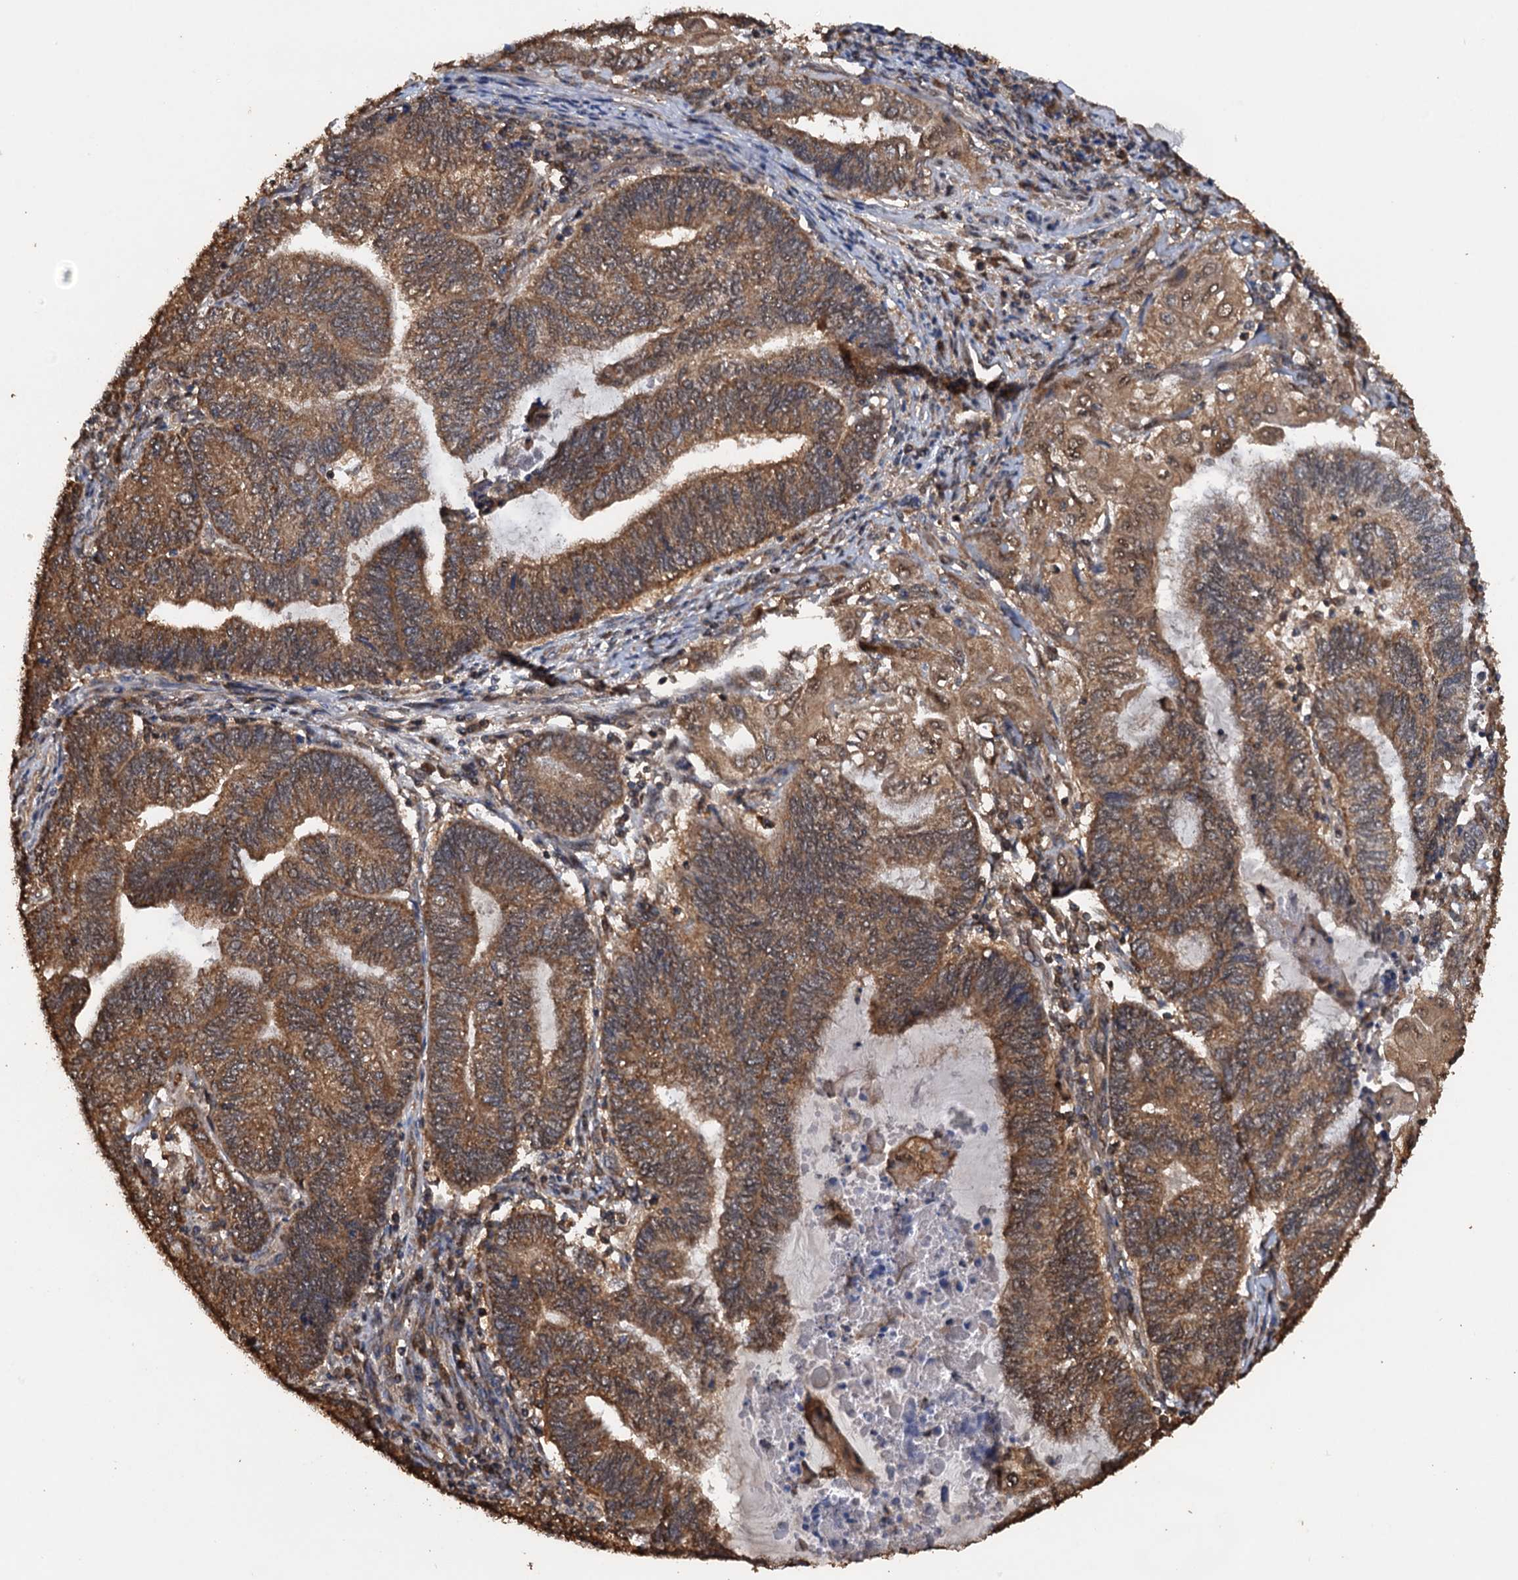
{"staining": {"intensity": "moderate", "quantity": ">75%", "location": "cytoplasmic/membranous"}, "tissue": "endometrial cancer", "cell_type": "Tumor cells", "image_type": "cancer", "snomed": [{"axis": "morphology", "description": "Adenocarcinoma, NOS"}, {"axis": "topography", "description": "Uterus"}, {"axis": "topography", "description": "Endometrium"}], "caption": "This histopathology image exhibits immunohistochemistry (IHC) staining of human endometrial adenocarcinoma, with medium moderate cytoplasmic/membranous positivity in about >75% of tumor cells.", "gene": "PSMD9", "patient": {"sex": "female", "age": 70}}